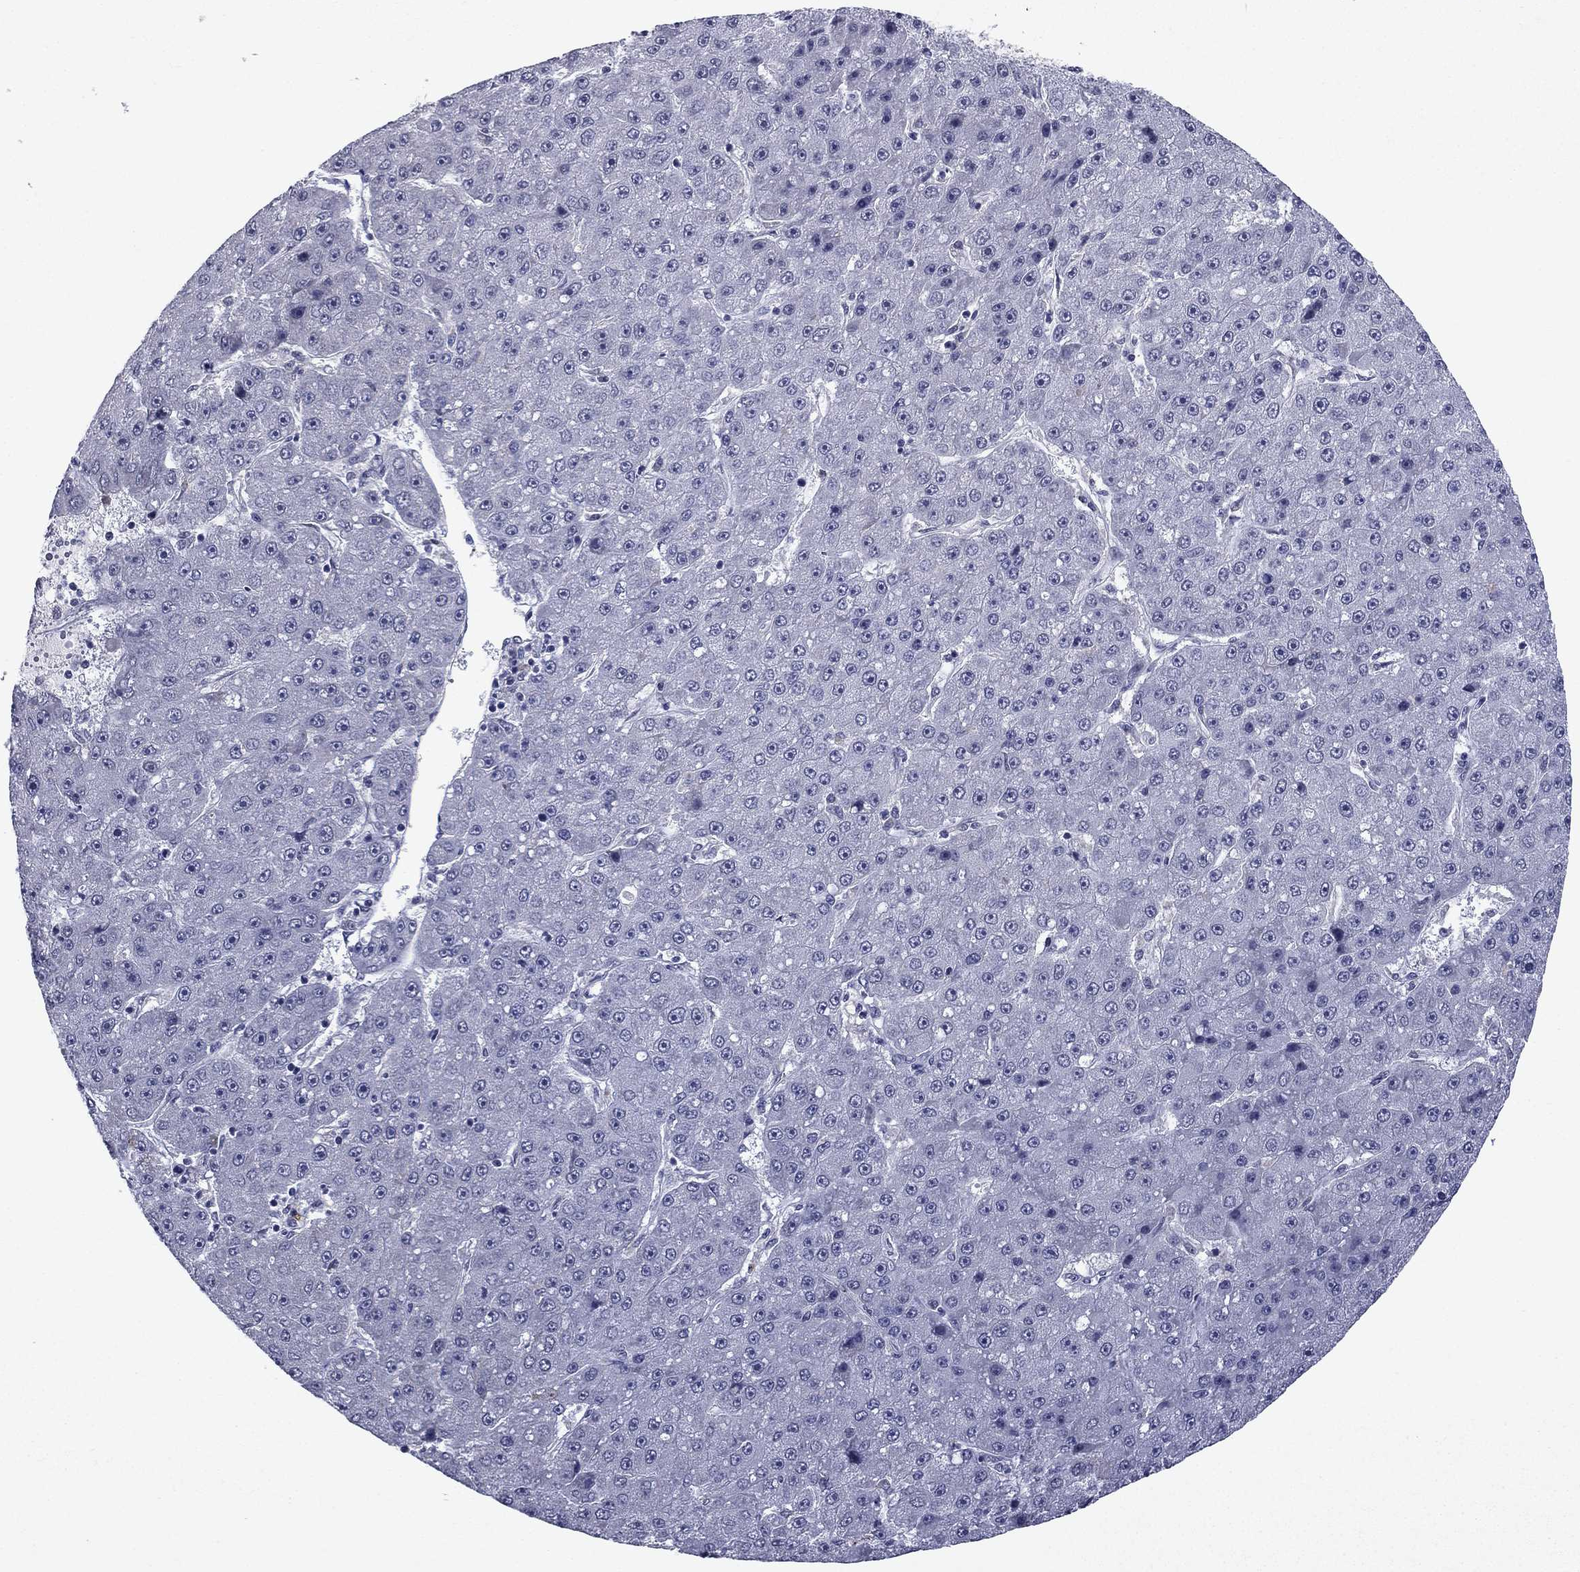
{"staining": {"intensity": "negative", "quantity": "none", "location": "none"}, "tissue": "liver cancer", "cell_type": "Tumor cells", "image_type": "cancer", "snomed": [{"axis": "morphology", "description": "Carcinoma, Hepatocellular, NOS"}, {"axis": "topography", "description": "Liver"}], "caption": "The histopathology image demonstrates no significant expression in tumor cells of liver cancer (hepatocellular carcinoma). (DAB (3,3'-diaminobenzidine) immunohistochemistry with hematoxylin counter stain).", "gene": "ECM1", "patient": {"sex": "male", "age": 67}}